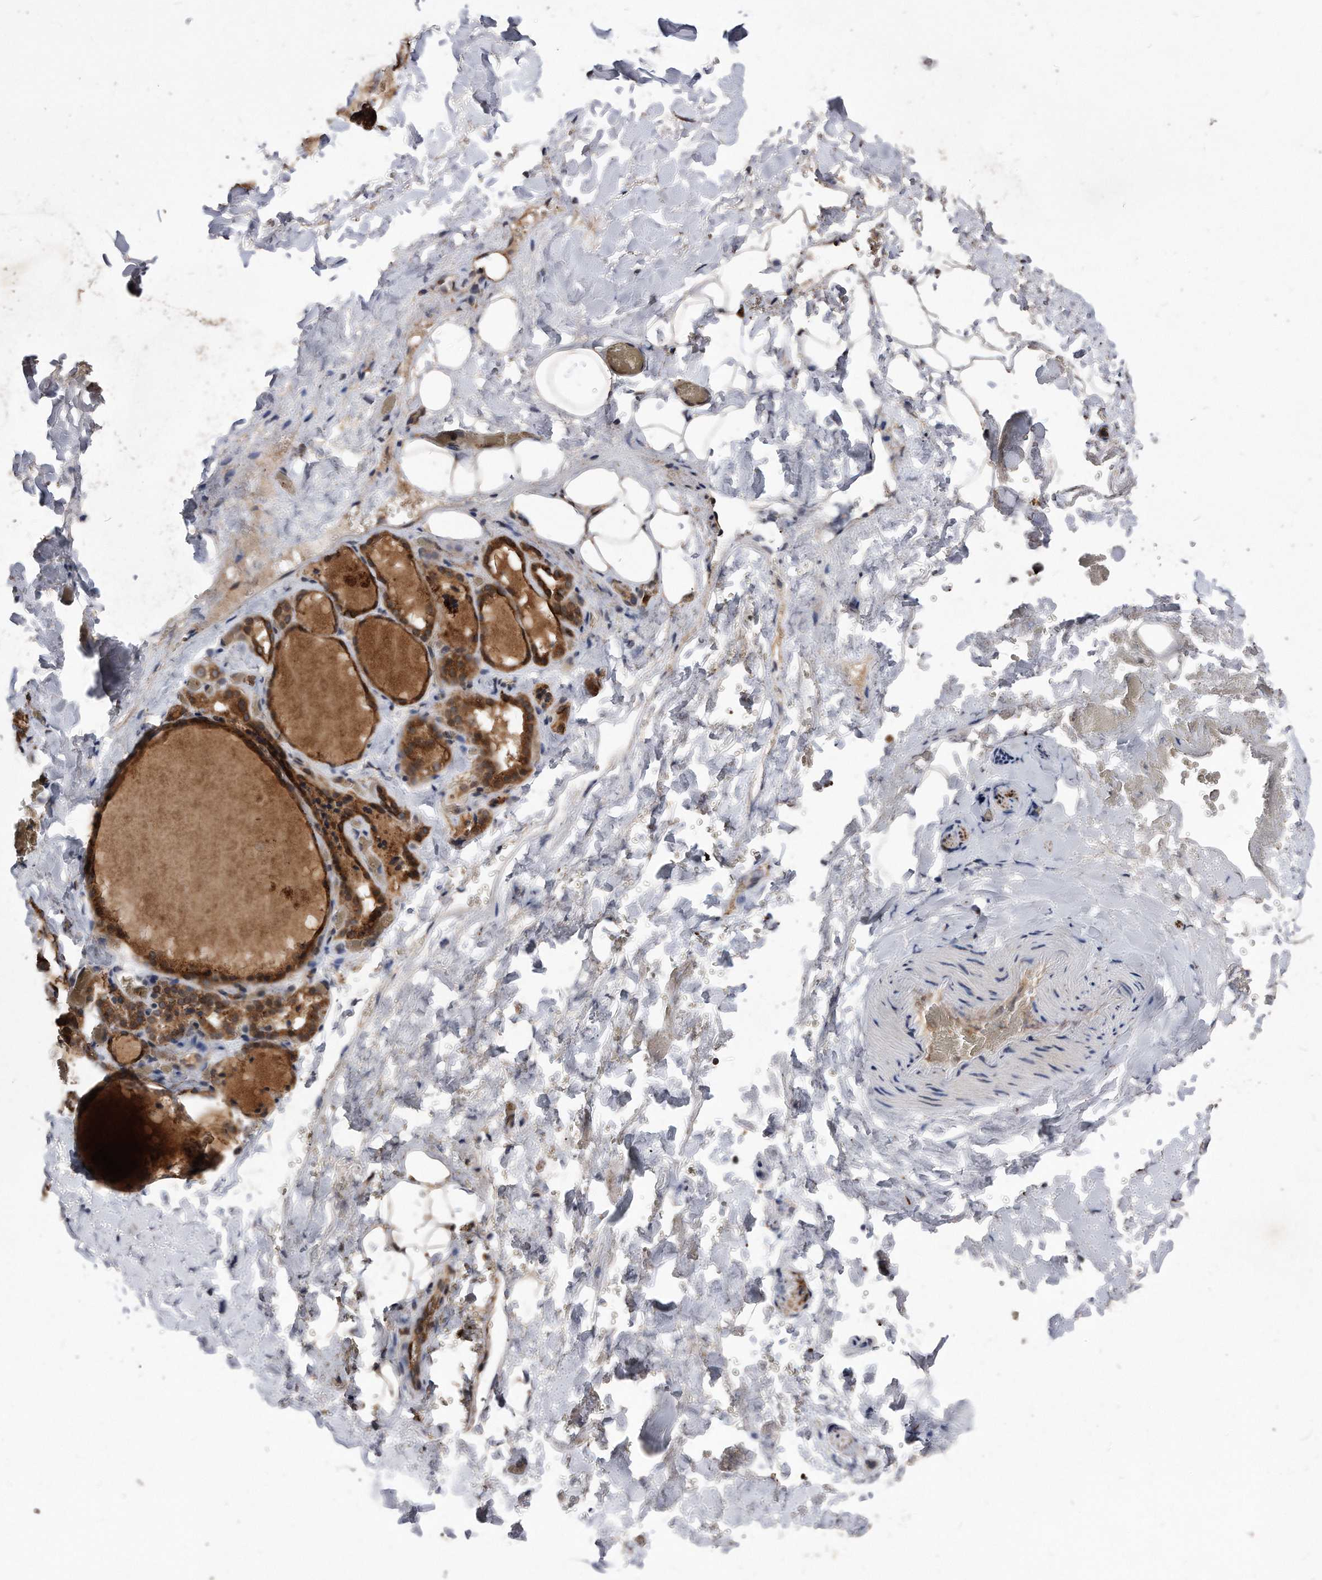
{"staining": {"intensity": "strong", "quantity": ">75%", "location": "cytoplasmic/membranous"}, "tissue": "thyroid gland", "cell_type": "Glandular cells", "image_type": "normal", "snomed": [{"axis": "morphology", "description": "Normal tissue, NOS"}, {"axis": "topography", "description": "Thyroid gland"}], "caption": "High-magnification brightfield microscopy of unremarkable thyroid gland stained with DAB (3,3'-diaminobenzidine) (brown) and counterstained with hematoxylin (blue). glandular cells exhibit strong cytoplasmic/membranous expression is seen in approximately>75% of cells.", "gene": "IL20RA", "patient": {"sex": "female", "age": 22}}